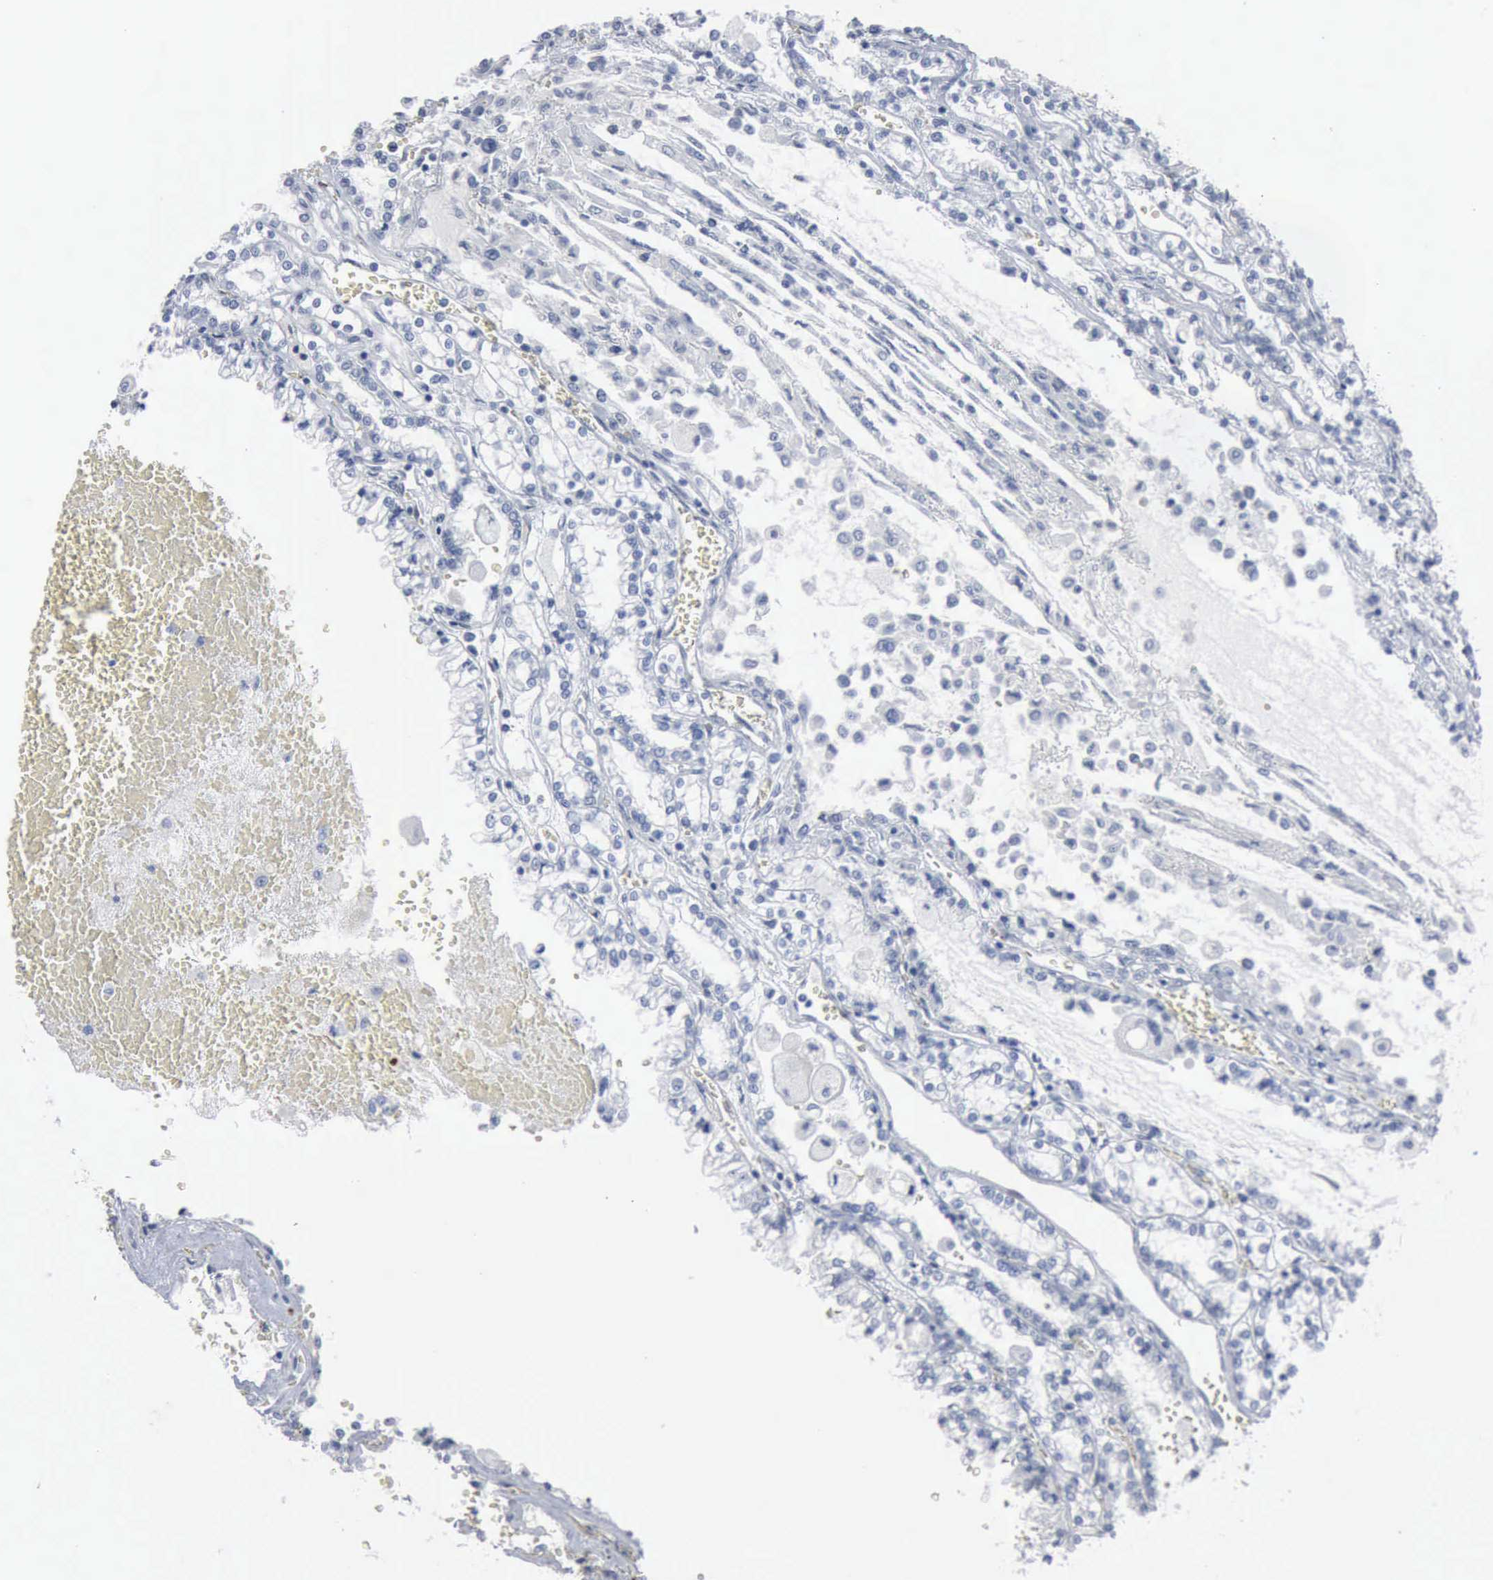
{"staining": {"intensity": "negative", "quantity": "none", "location": "none"}, "tissue": "renal cancer", "cell_type": "Tumor cells", "image_type": "cancer", "snomed": [{"axis": "morphology", "description": "Adenocarcinoma, NOS"}, {"axis": "topography", "description": "Kidney"}], "caption": "Immunohistochemistry micrograph of renal adenocarcinoma stained for a protein (brown), which reveals no expression in tumor cells.", "gene": "FGF2", "patient": {"sex": "female", "age": 56}}